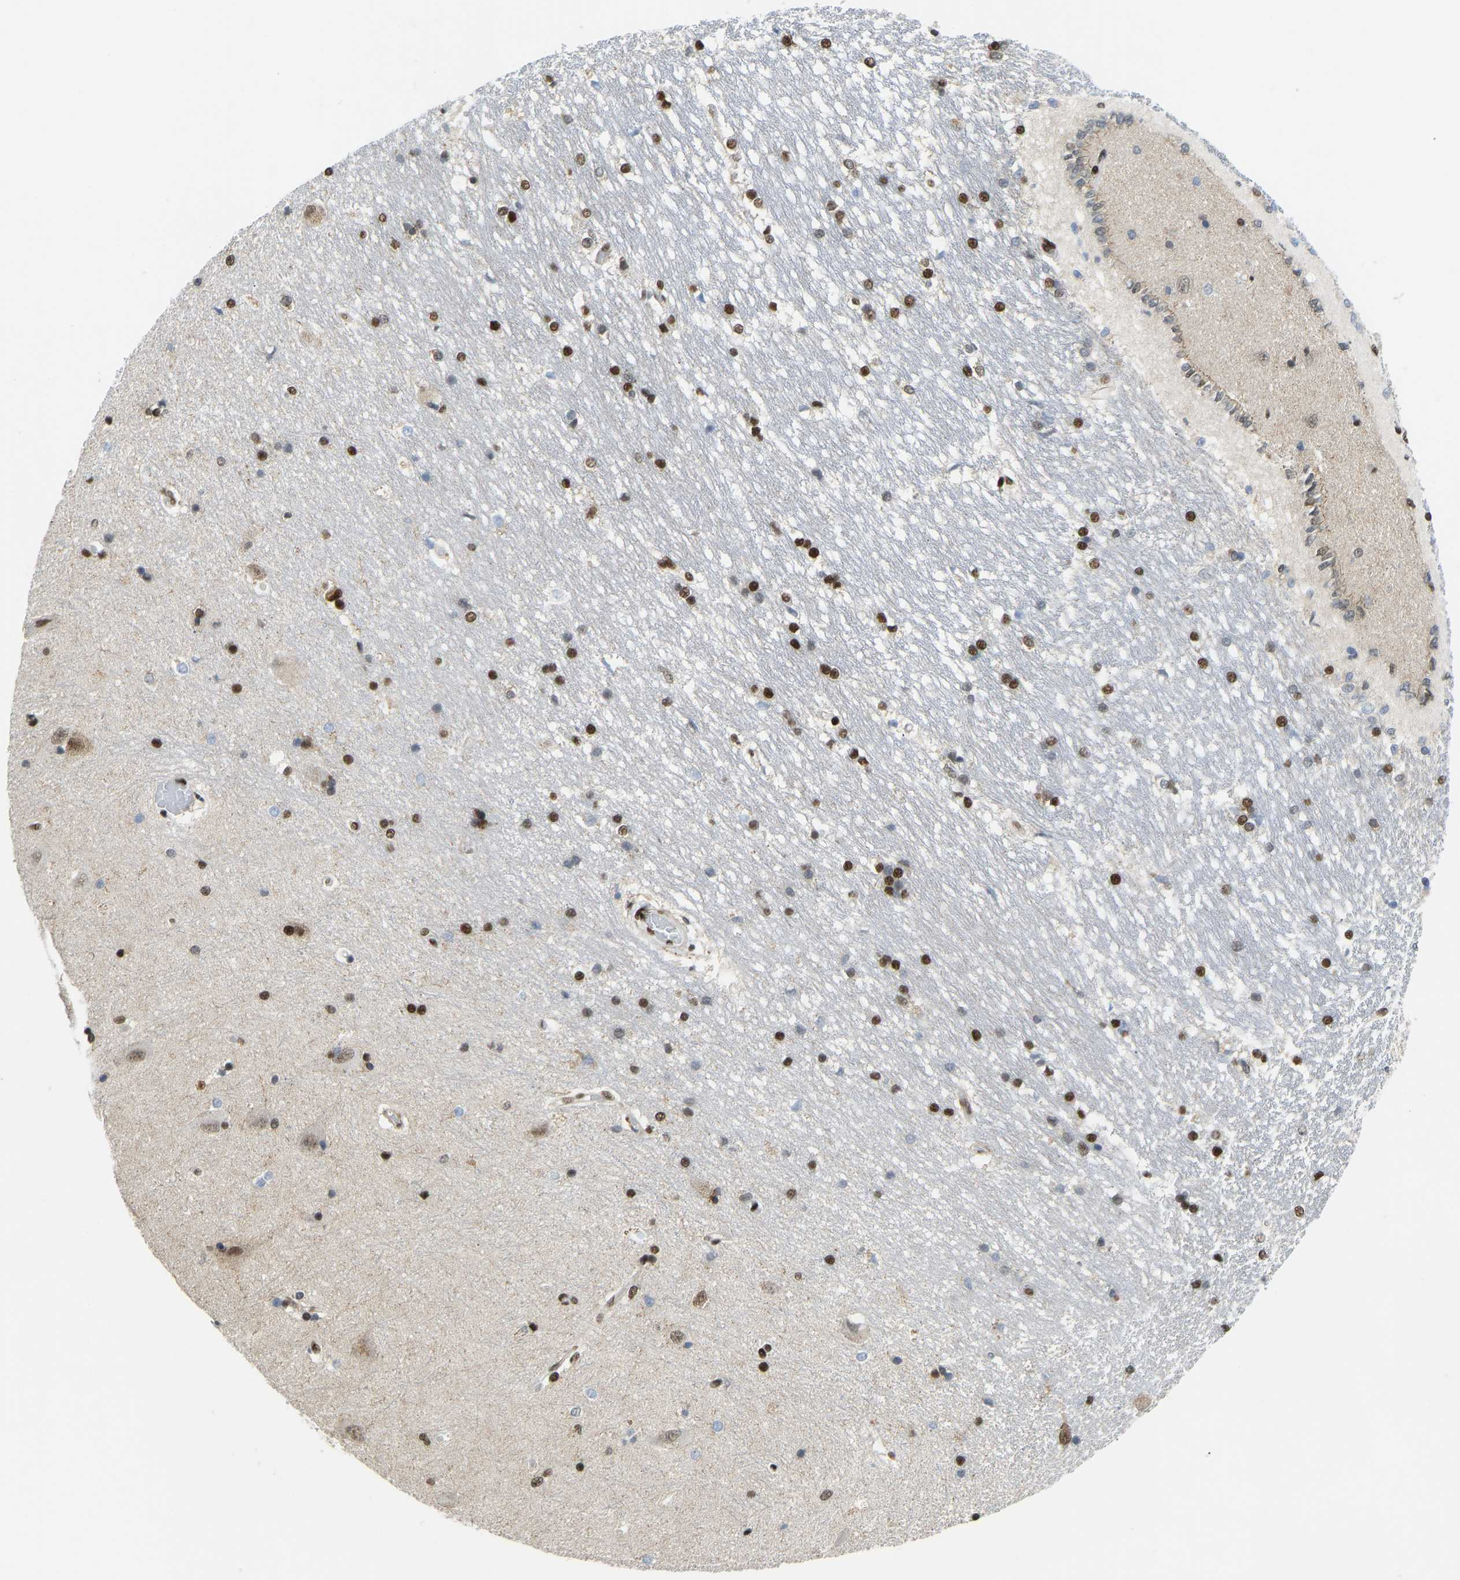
{"staining": {"intensity": "strong", "quantity": ">75%", "location": "nuclear"}, "tissue": "hippocampus", "cell_type": "Glial cells", "image_type": "normal", "snomed": [{"axis": "morphology", "description": "Normal tissue, NOS"}, {"axis": "topography", "description": "Hippocampus"}], "caption": "Protein staining of normal hippocampus exhibits strong nuclear staining in approximately >75% of glial cells. (IHC, brightfield microscopy, high magnification).", "gene": "FOXK1", "patient": {"sex": "male", "age": 45}}